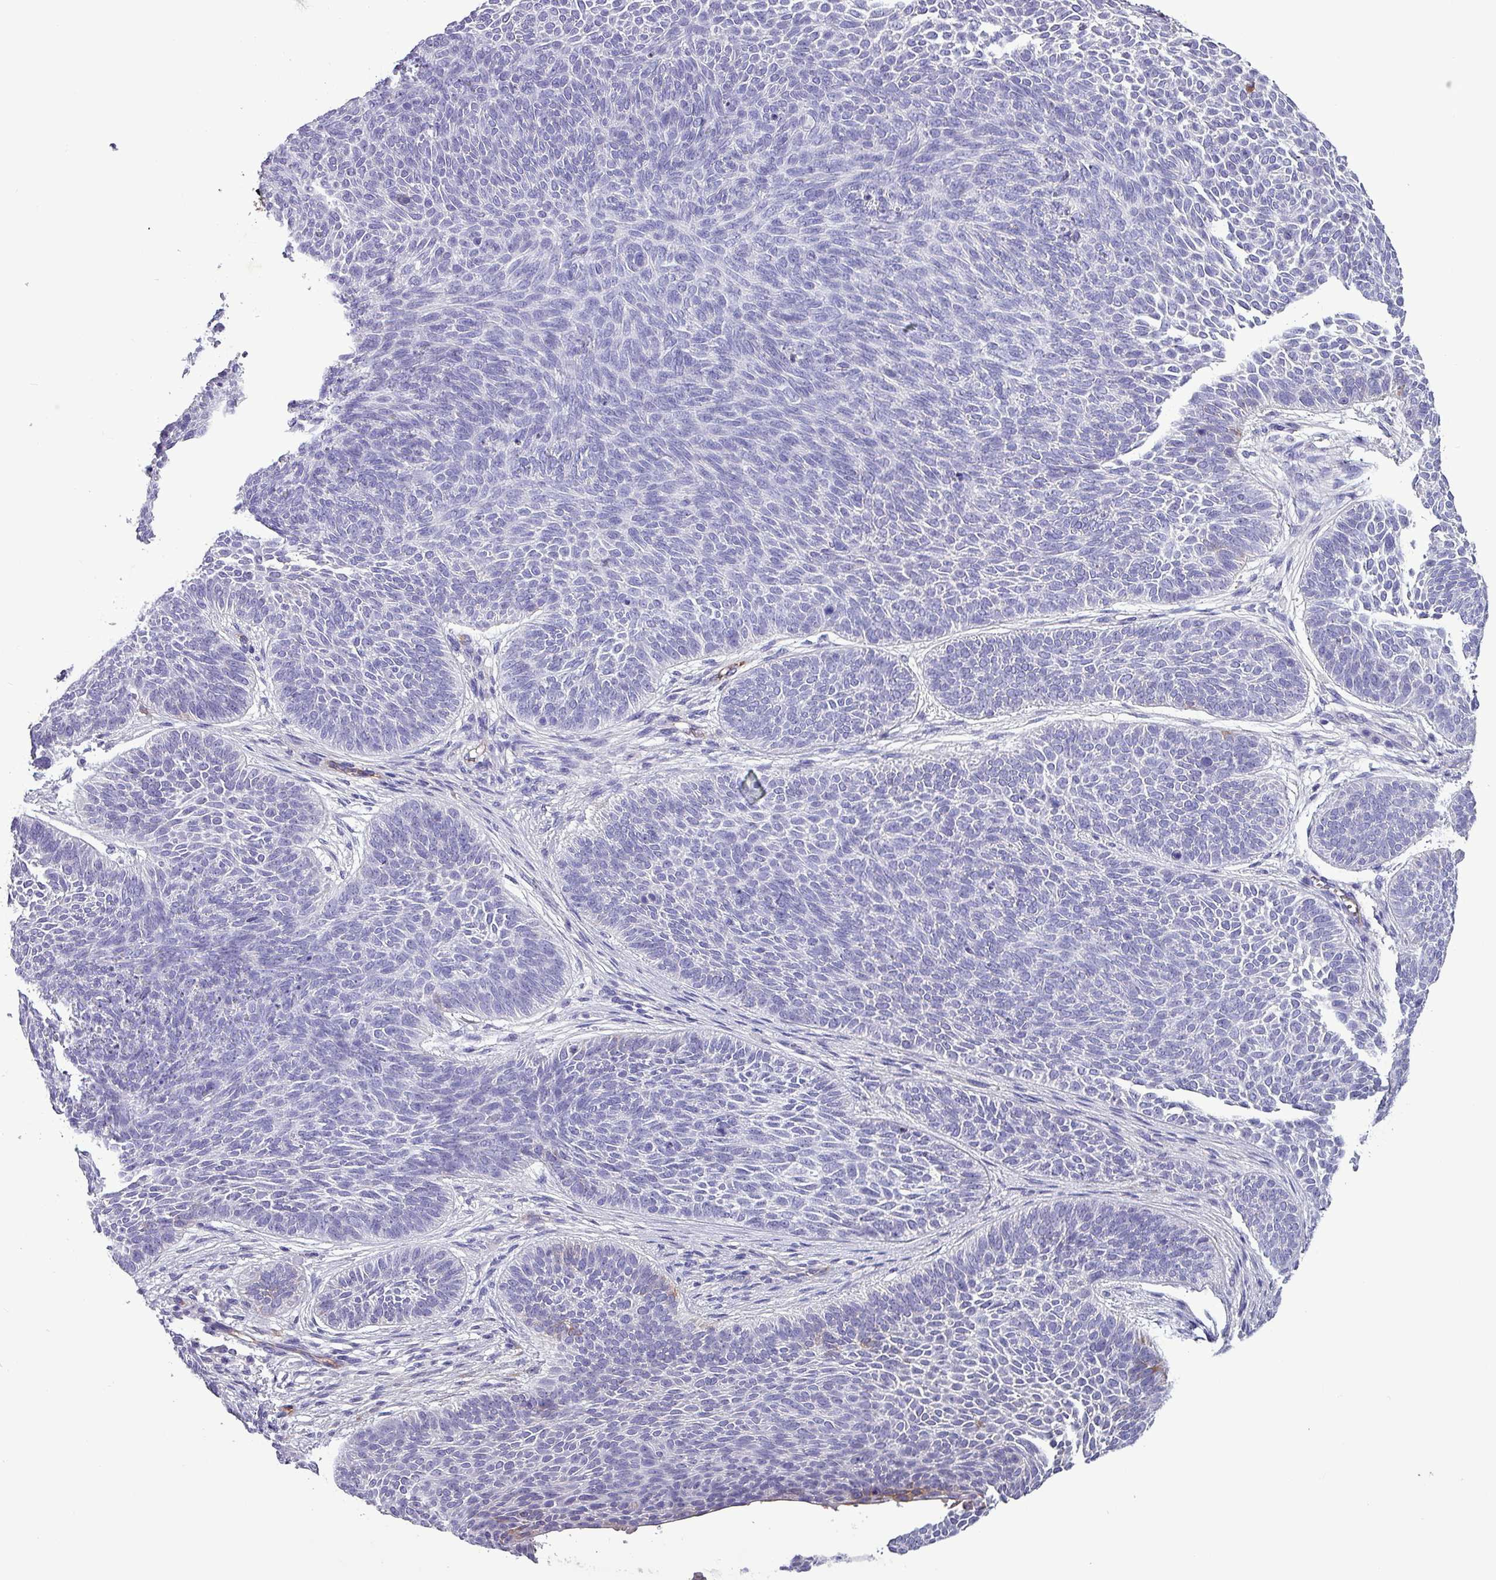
{"staining": {"intensity": "negative", "quantity": "none", "location": "none"}, "tissue": "skin cancer", "cell_type": "Tumor cells", "image_type": "cancer", "snomed": [{"axis": "morphology", "description": "Basal cell carcinoma"}, {"axis": "topography", "description": "Skin"}], "caption": "Skin cancer stained for a protein using immunohistochemistry (IHC) demonstrates no staining tumor cells.", "gene": "HP", "patient": {"sex": "male", "age": 85}}